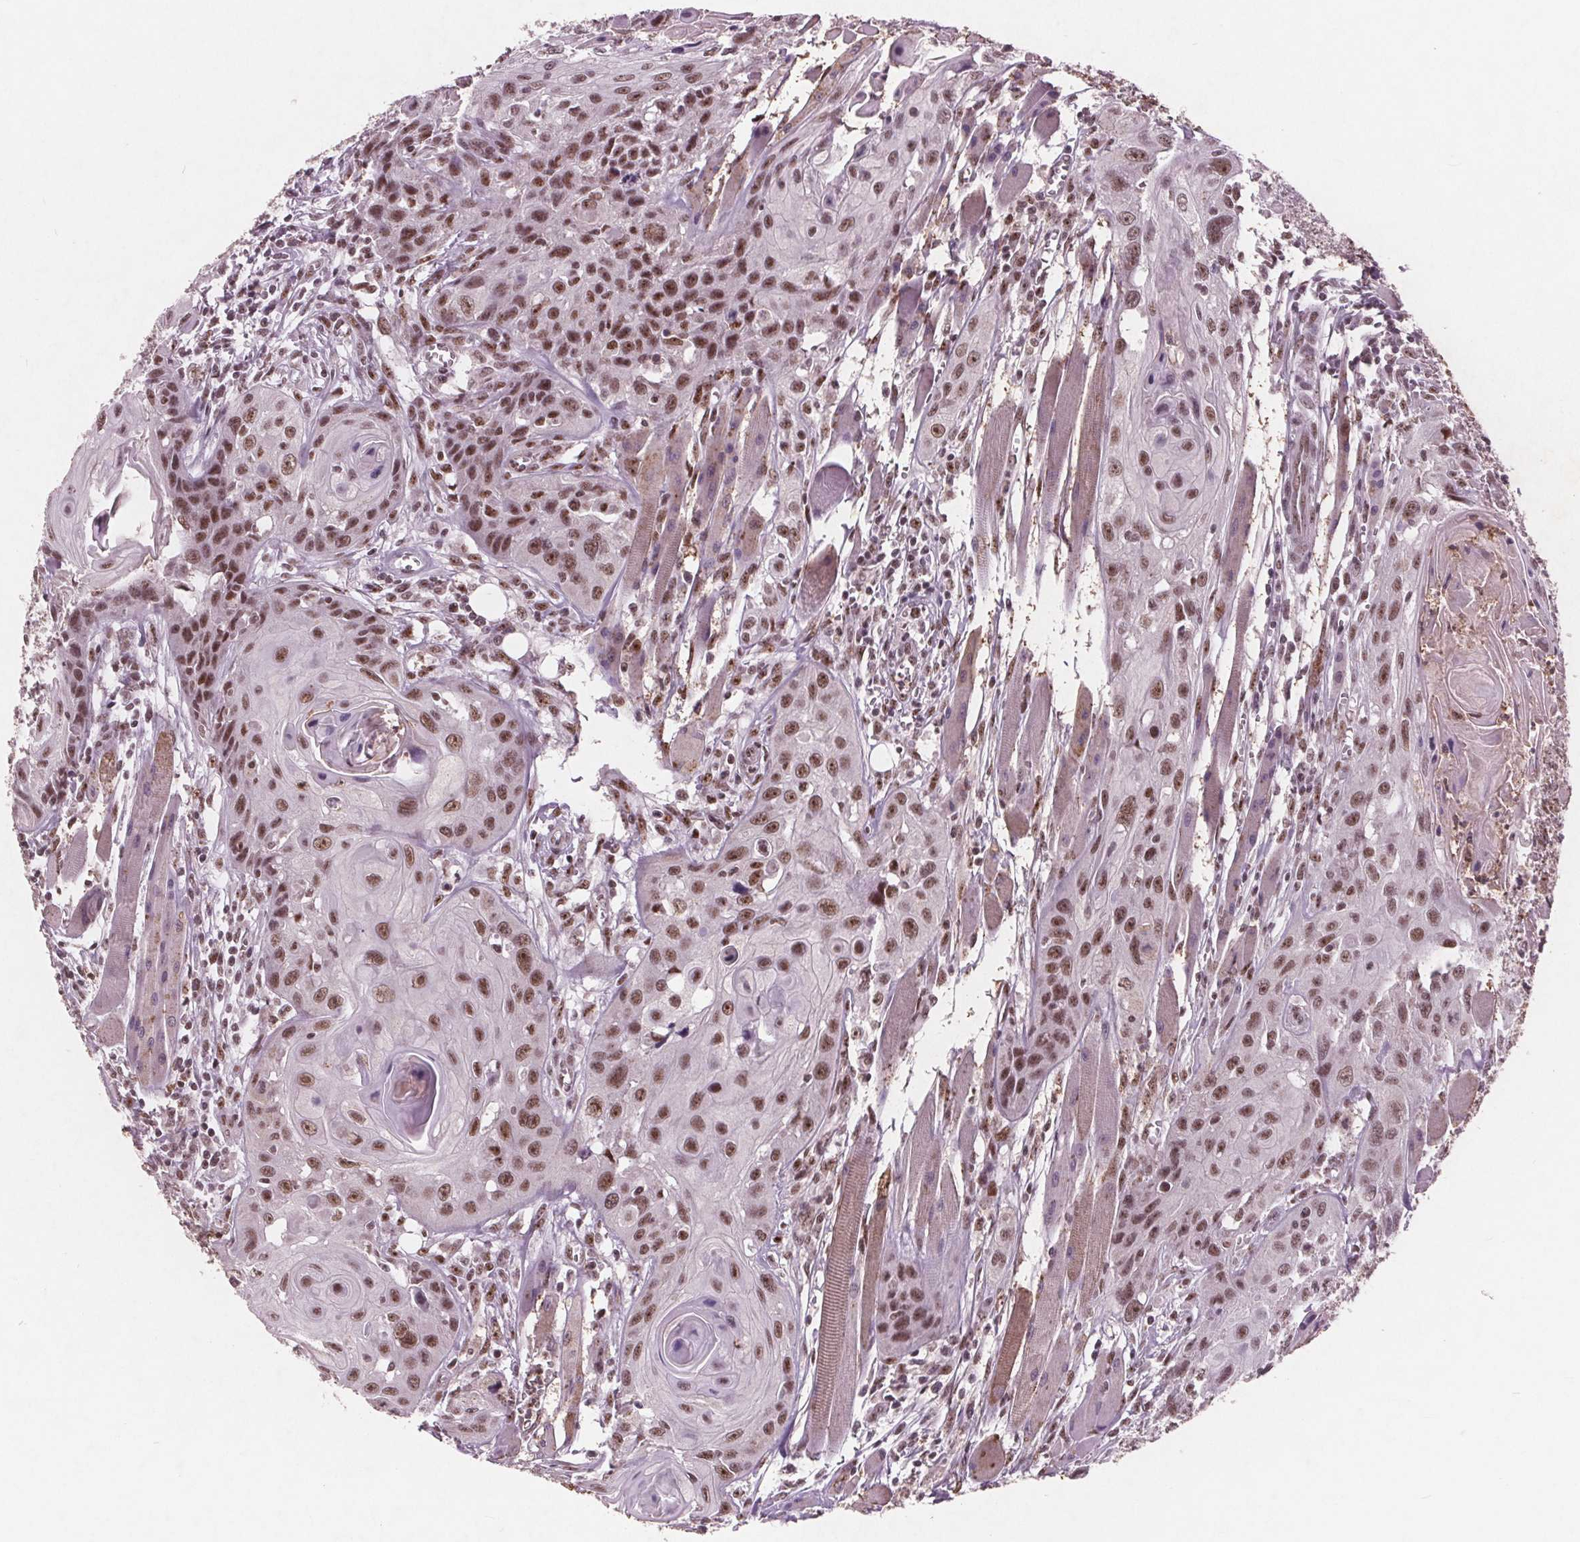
{"staining": {"intensity": "moderate", "quantity": ">75%", "location": "nuclear"}, "tissue": "head and neck cancer", "cell_type": "Tumor cells", "image_type": "cancer", "snomed": [{"axis": "morphology", "description": "Squamous cell carcinoma, NOS"}, {"axis": "topography", "description": "Oral tissue"}, {"axis": "topography", "description": "Head-Neck"}], "caption": "Protein staining of squamous cell carcinoma (head and neck) tissue displays moderate nuclear staining in approximately >75% of tumor cells.", "gene": "RPS6KA2", "patient": {"sex": "male", "age": 58}}